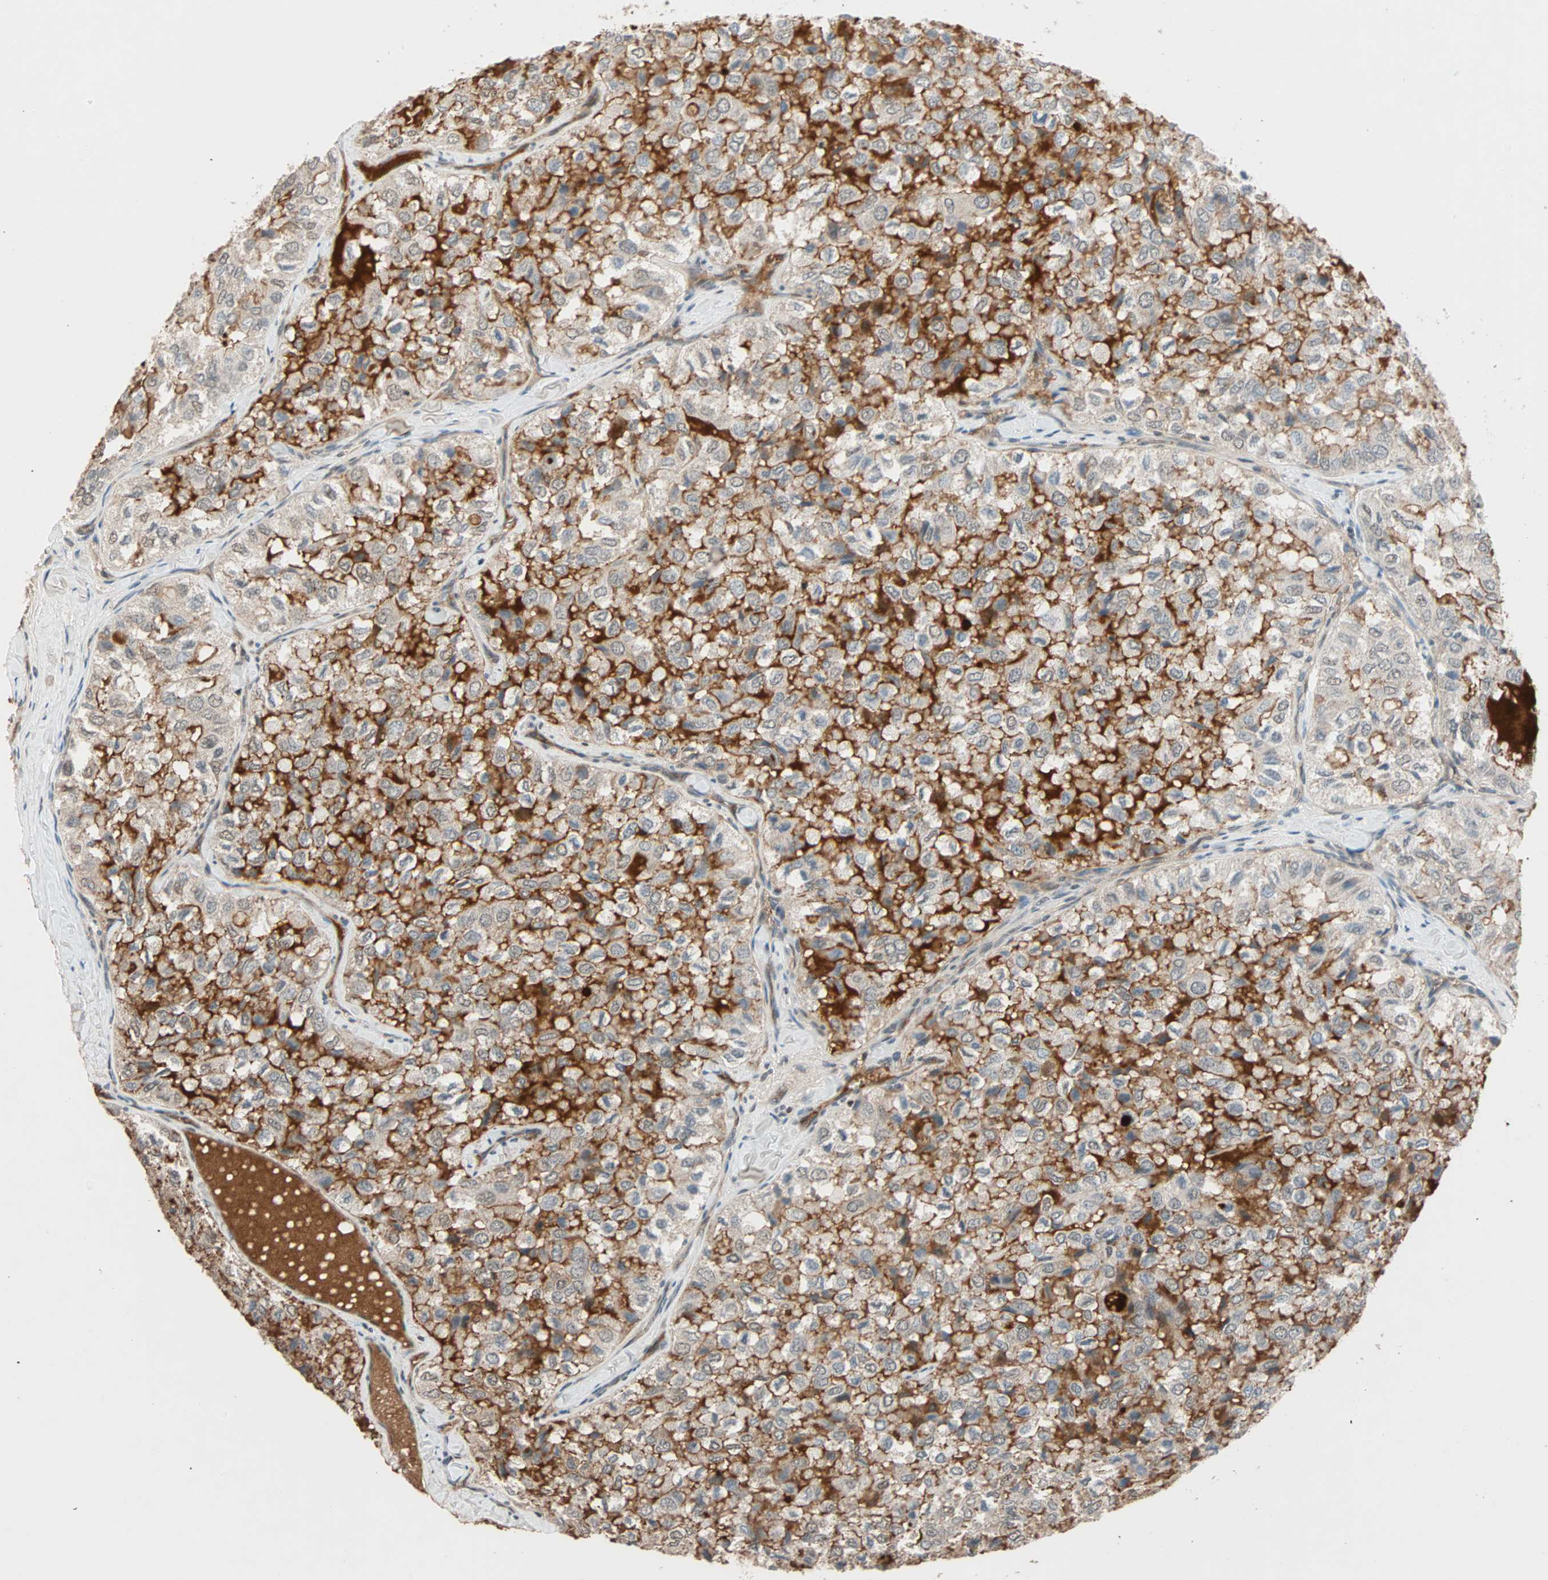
{"staining": {"intensity": "negative", "quantity": "none", "location": "none"}, "tissue": "thyroid cancer", "cell_type": "Tumor cells", "image_type": "cancer", "snomed": [{"axis": "morphology", "description": "Follicular adenoma carcinoma, NOS"}, {"axis": "topography", "description": "Thyroid gland"}], "caption": "Immunohistochemistry (IHC) photomicrograph of neoplastic tissue: human thyroid cancer (follicular adenoma carcinoma) stained with DAB (3,3'-diaminobenzidine) reveals no significant protein positivity in tumor cells.", "gene": "DAZAP1", "patient": {"sex": "male", "age": 75}}